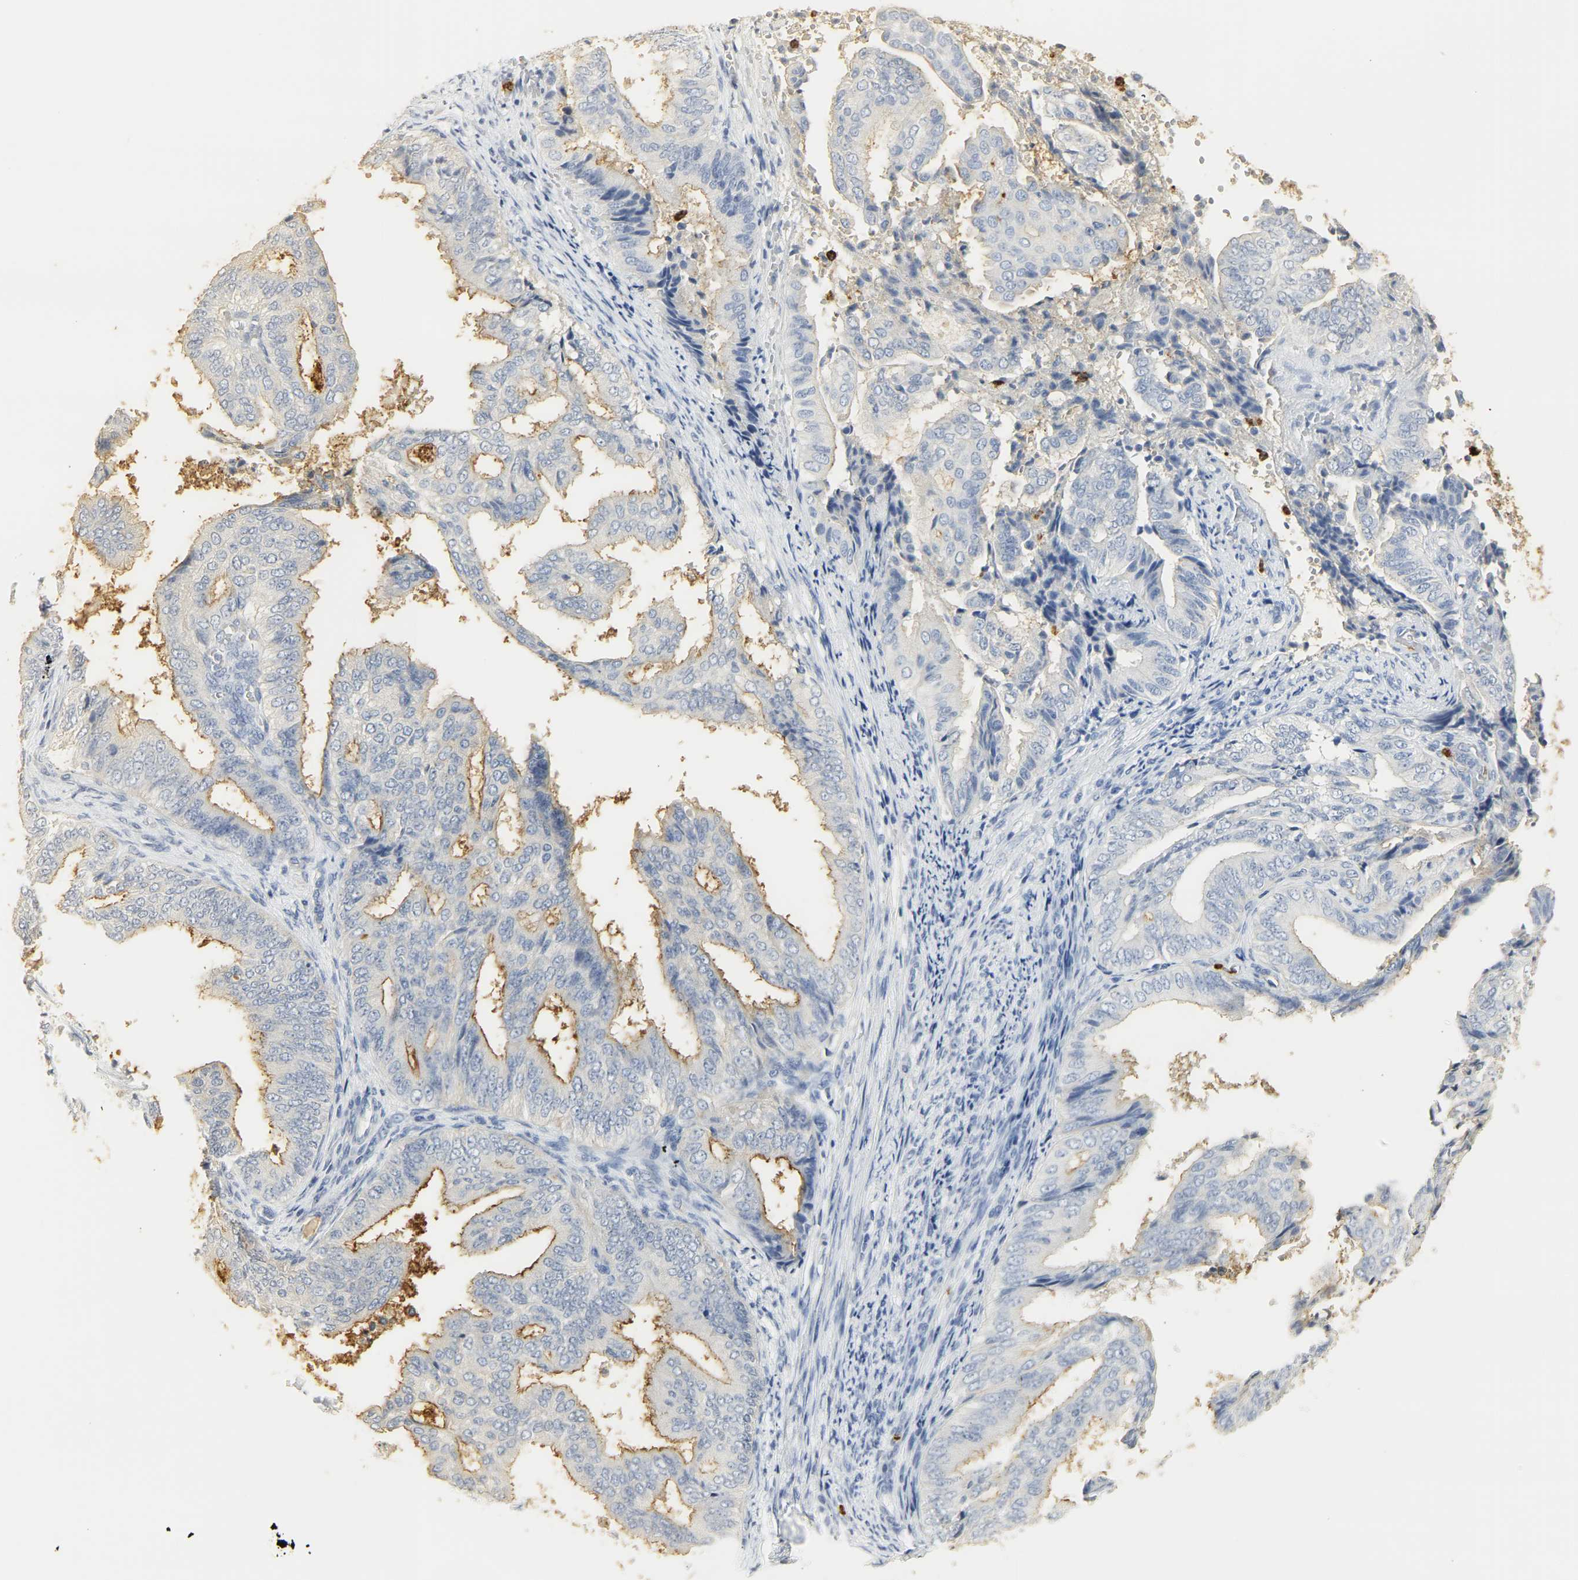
{"staining": {"intensity": "moderate", "quantity": "25%-75%", "location": "cytoplasmic/membranous"}, "tissue": "endometrial cancer", "cell_type": "Tumor cells", "image_type": "cancer", "snomed": [{"axis": "morphology", "description": "Adenocarcinoma, NOS"}, {"axis": "topography", "description": "Endometrium"}], "caption": "Moderate cytoplasmic/membranous protein expression is present in about 25%-75% of tumor cells in adenocarcinoma (endometrial). The staining was performed using DAB, with brown indicating positive protein expression. Nuclei are stained blue with hematoxylin.", "gene": "CEACAM5", "patient": {"sex": "female", "age": 58}}